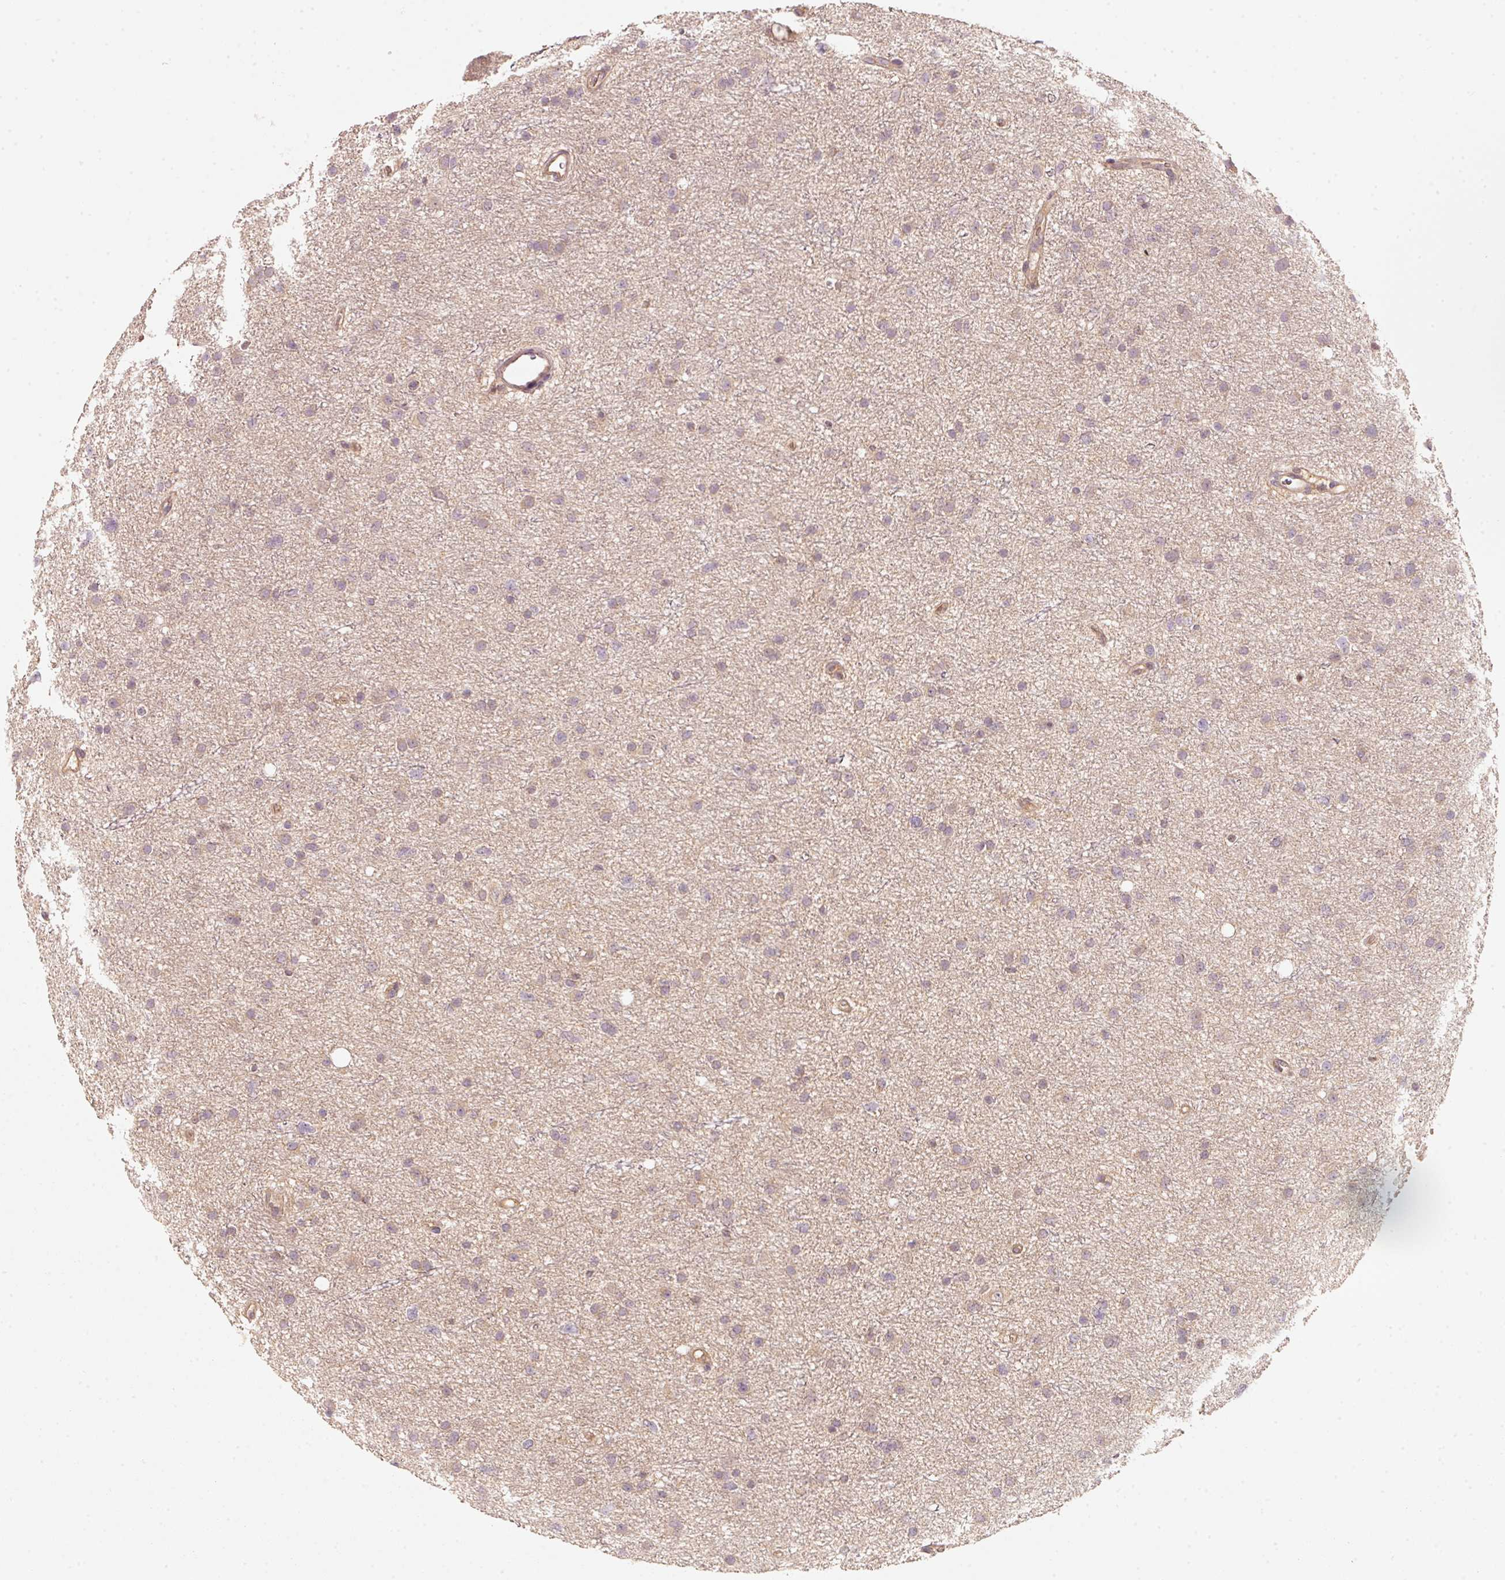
{"staining": {"intensity": "weak", "quantity": "25%-75%", "location": "cytoplasmic/membranous"}, "tissue": "glioma", "cell_type": "Tumor cells", "image_type": "cancer", "snomed": [{"axis": "morphology", "description": "Glioma, malignant, Low grade"}, {"axis": "topography", "description": "Cerebral cortex"}], "caption": "Protein expression analysis of human low-grade glioma (malignant) reveals weak cytoplasmic/membranous expression in approximately 25%-75% of tumor cells.", "gene": "RRAS2", "patient": {"sex": "female", "age": 39}}